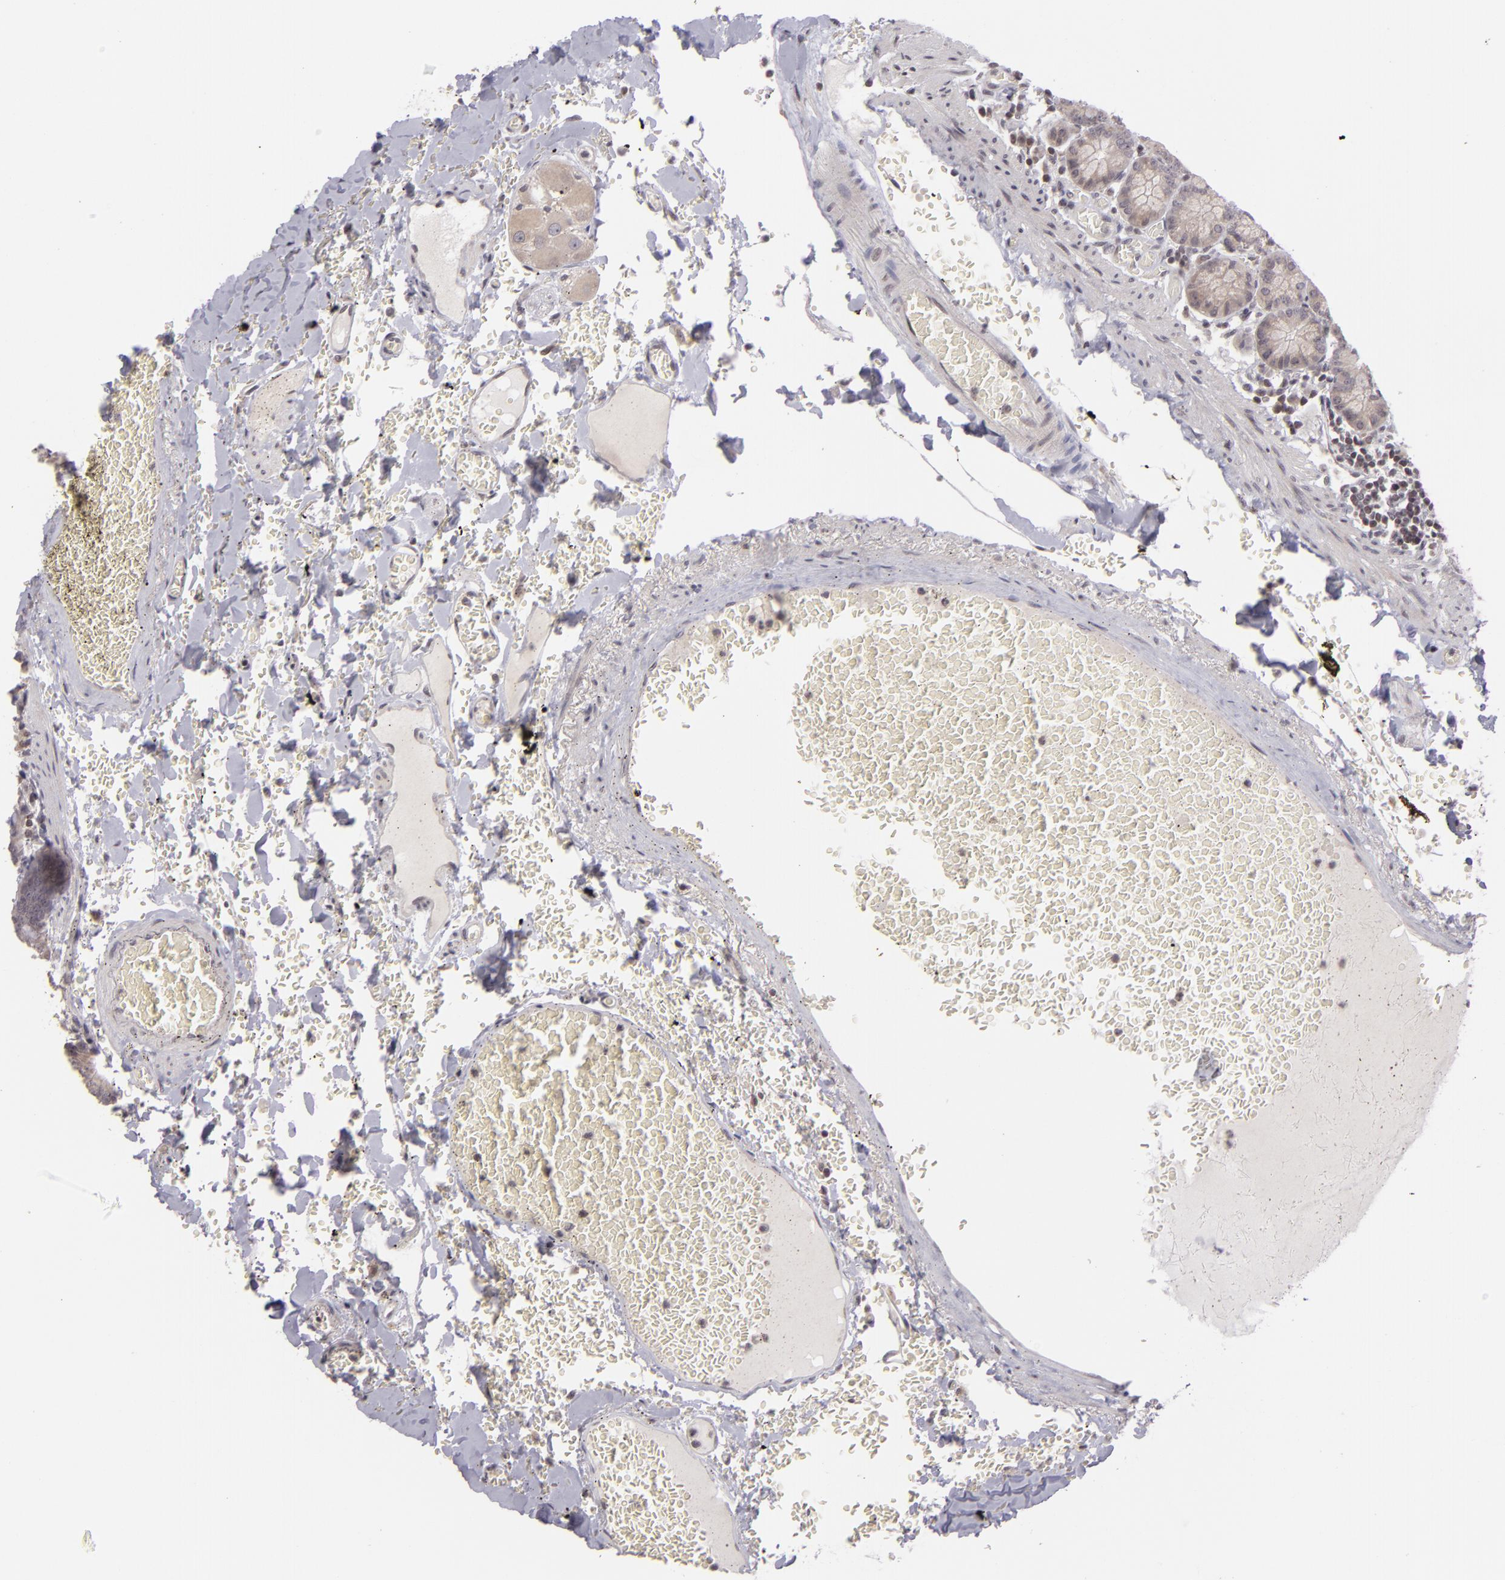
{"staining": {"intensity": "weak", "quantity": "<25%", "location": "nuclear"}, "tissue": "small intestine", "cell_type": "Glandular cells", "image_type": "normal", "snomed": [{"axis": "morphology", "description": "Normal tissue, NOS"}, {"axis": "topography", "description": "Small intestine"}], "caption": "Immunohistochemistry (IHC) of benign small intestine reveals no positivity in glandular cells.", "gene": "AKAP6", "patient": {"sex": "male", "age": 71}}